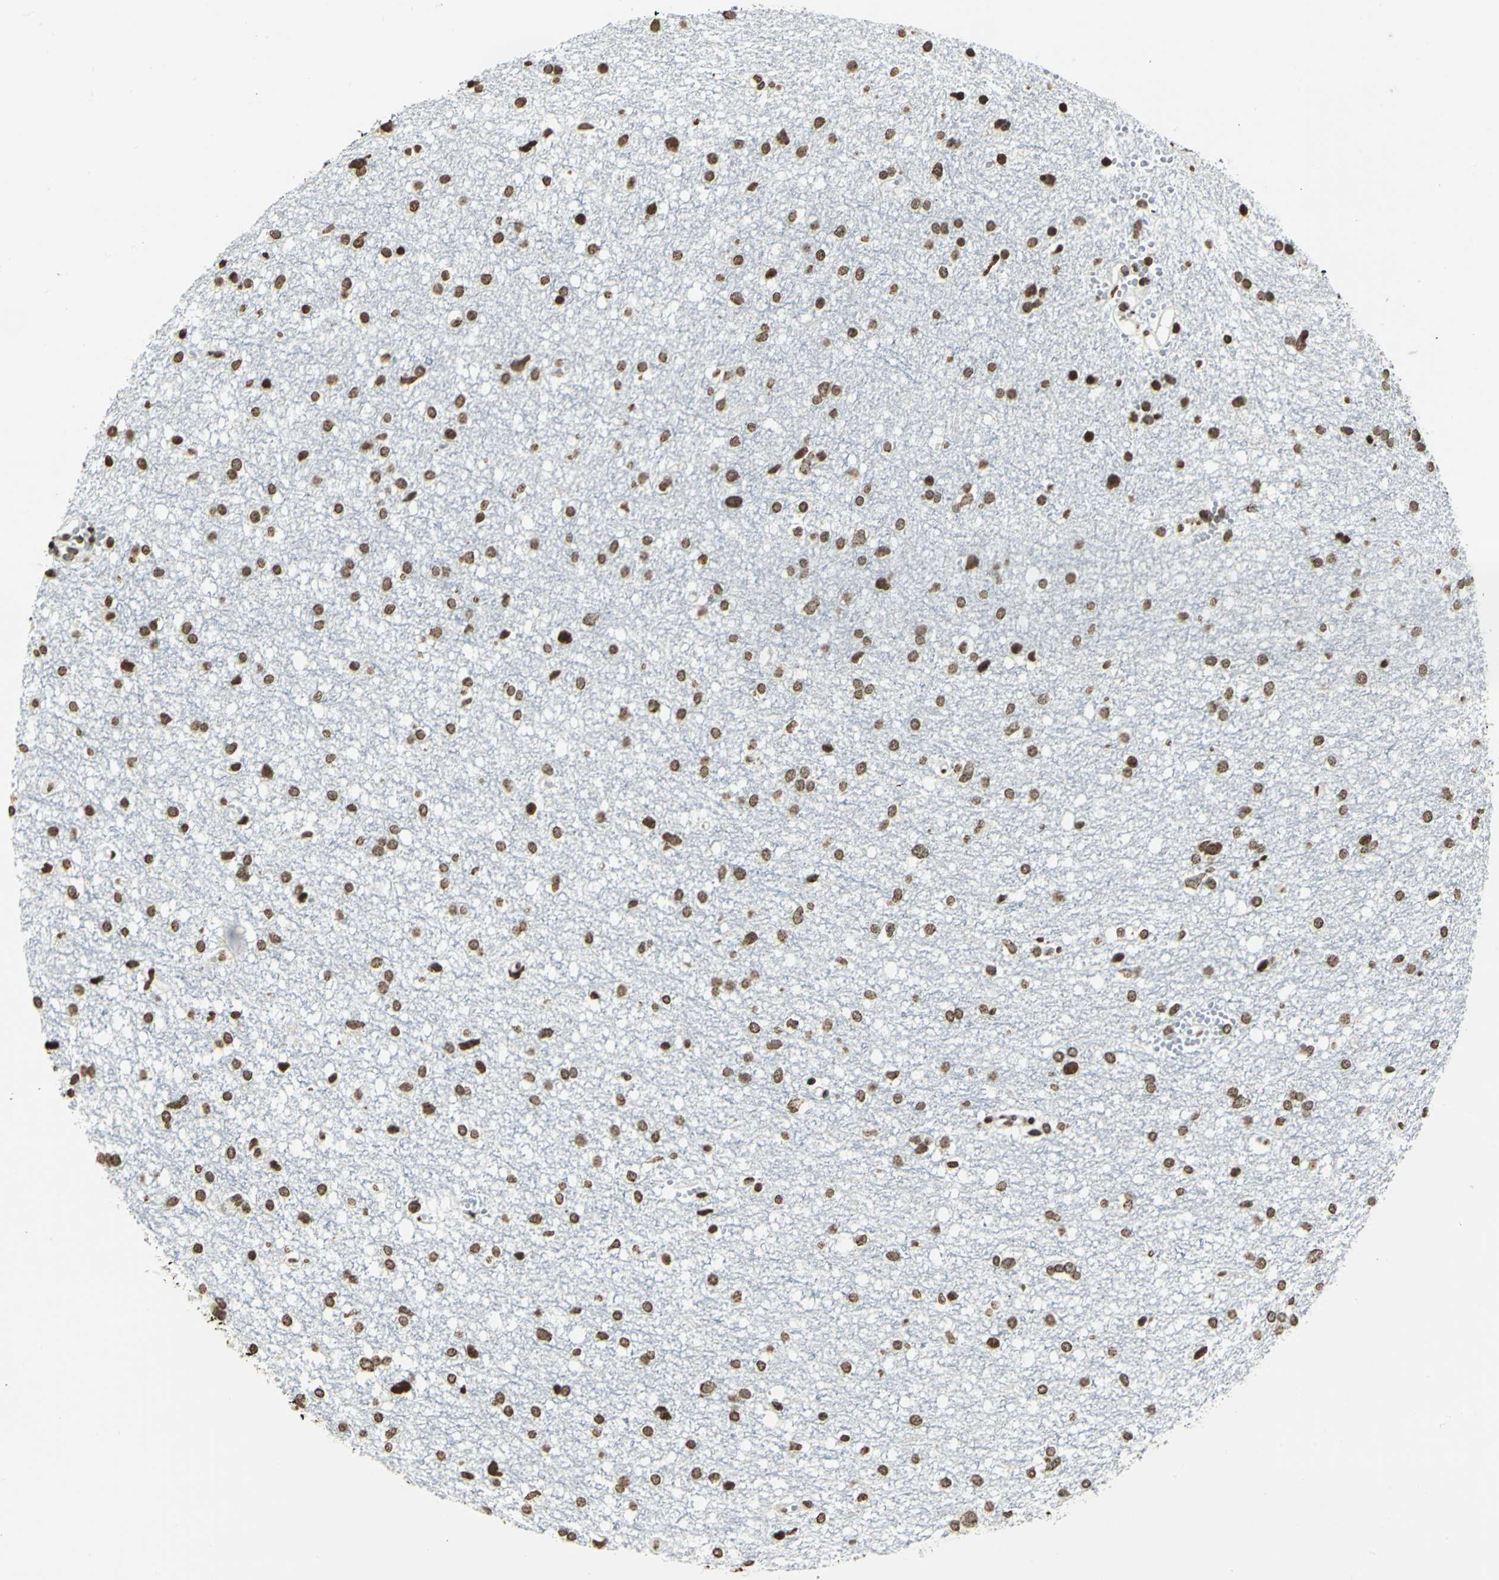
{"staining": {"intensity": "strong", "quantity": ">75%", "location": "nuclear"}, "tissue": "glioma", "cell_type": "Tumor cells", "image_type": "cancer", "snomed": [{"axis": "morphology", "description": "Glioma, malignant, High grade"}, {"axis": "topography", "description": "Brain"}], "caption": "Strong nuclear positivity is present in approximately >75% of tumor cells in malignant glioma (high-grade).", "gene": "MCM4", "patient": {"sex": "female", "age": 59}}